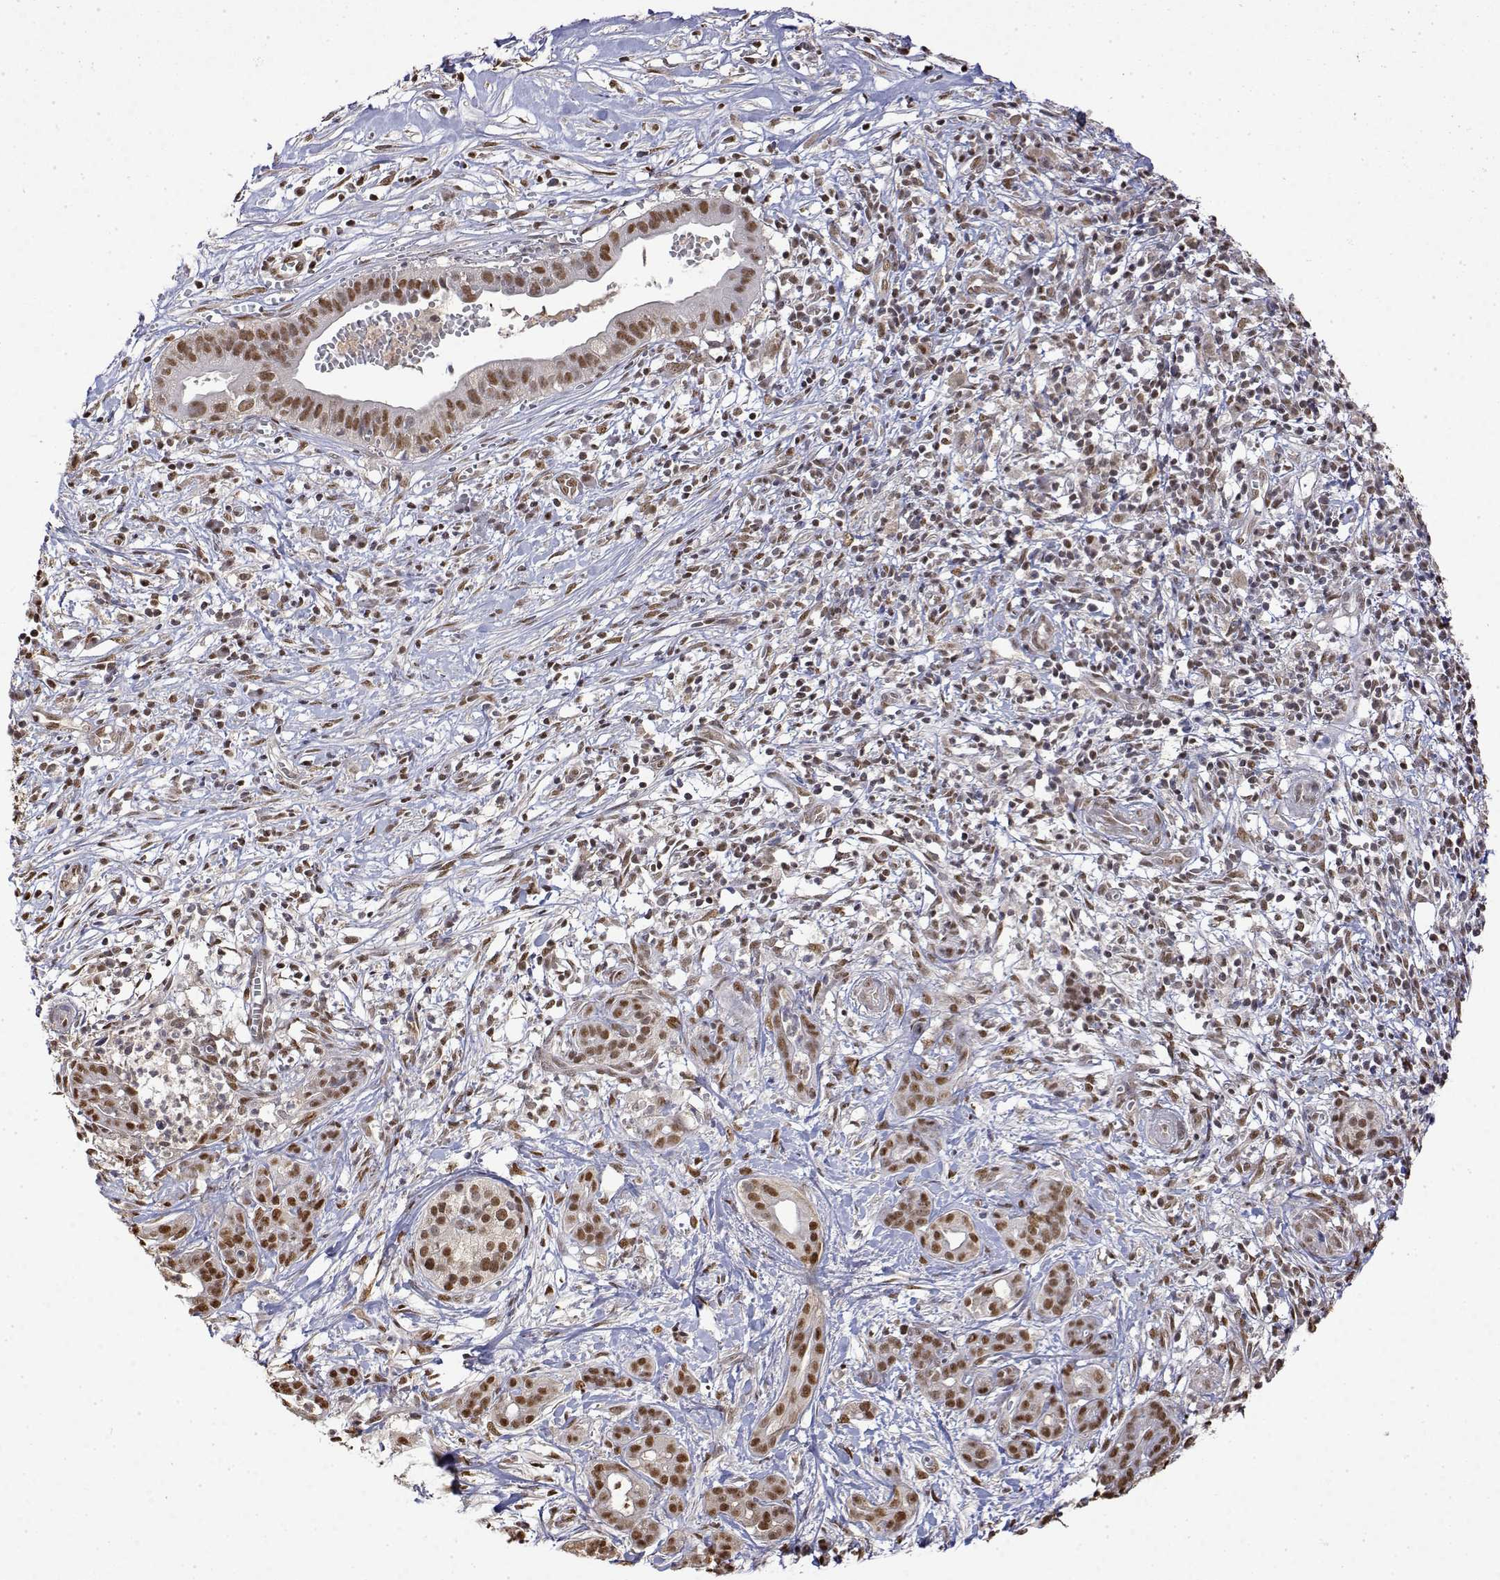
{"staining": {"intensity": "moderate", "quantity": ">75%", "location": "nuclear"}, "tissue": "pancreatic cancer", "cell_type": "Tumor cells", "image_type": "cancer", "snomed": [{"axis": "morphology", "description": "Adenocarcinoma, NOS"}, {"axis": "topography", "description": "Pancreas"}], "caption": "Protein staining of pancreatic cancer (adenocarcinoma) tissue shows moderate nuclear positivity in about >75% of tumor cells.", "gene": "TPI1", "patient": {"sex": "male", "age": 61}}